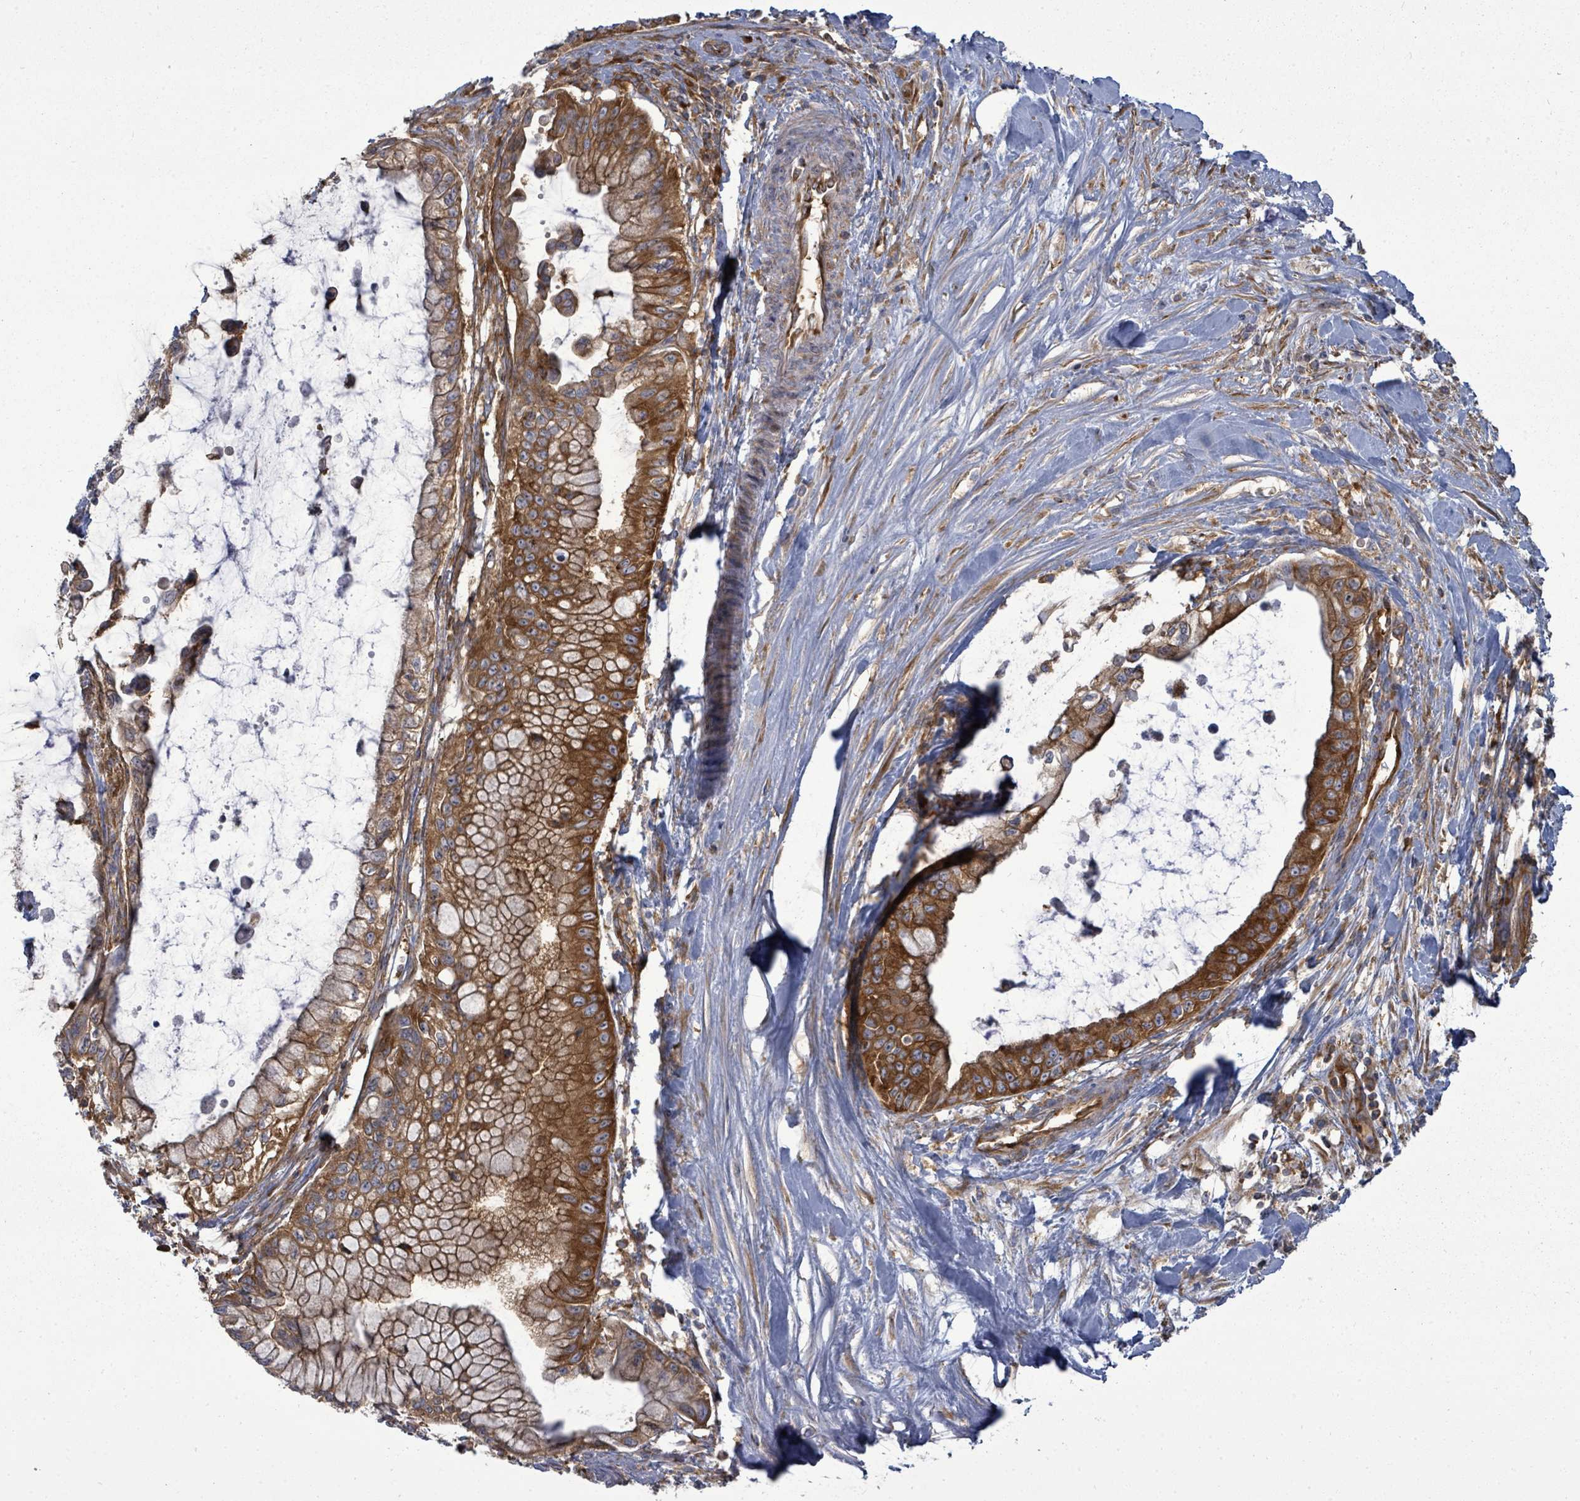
{"staining": {"intensity": "strong", "quantity": ">75%", "location": "cytoplasmic/membranous"}, "tissue": "pancreatic cancer", "cell_type": "Tumor cells", "image_type": "cancer", "snomed": [{"axis": "morphology", "description": "Adenocarcinoma, NOS"}, {"axis": "topography", "description": "Pancreas"}], "caption": "Pancreatic cancer (adenocarcinoma) was stained to show a protein in brown. There is high levels of strong cytoplasmic/membranous staining in about >75% of tumor cells. (DAB (3,3'-diaminobenzidine) IHC, brown staining for protein, blue staining for nuclei).", "gene": "EIF3C", "patient": {"sex": "male", "age": 48}}